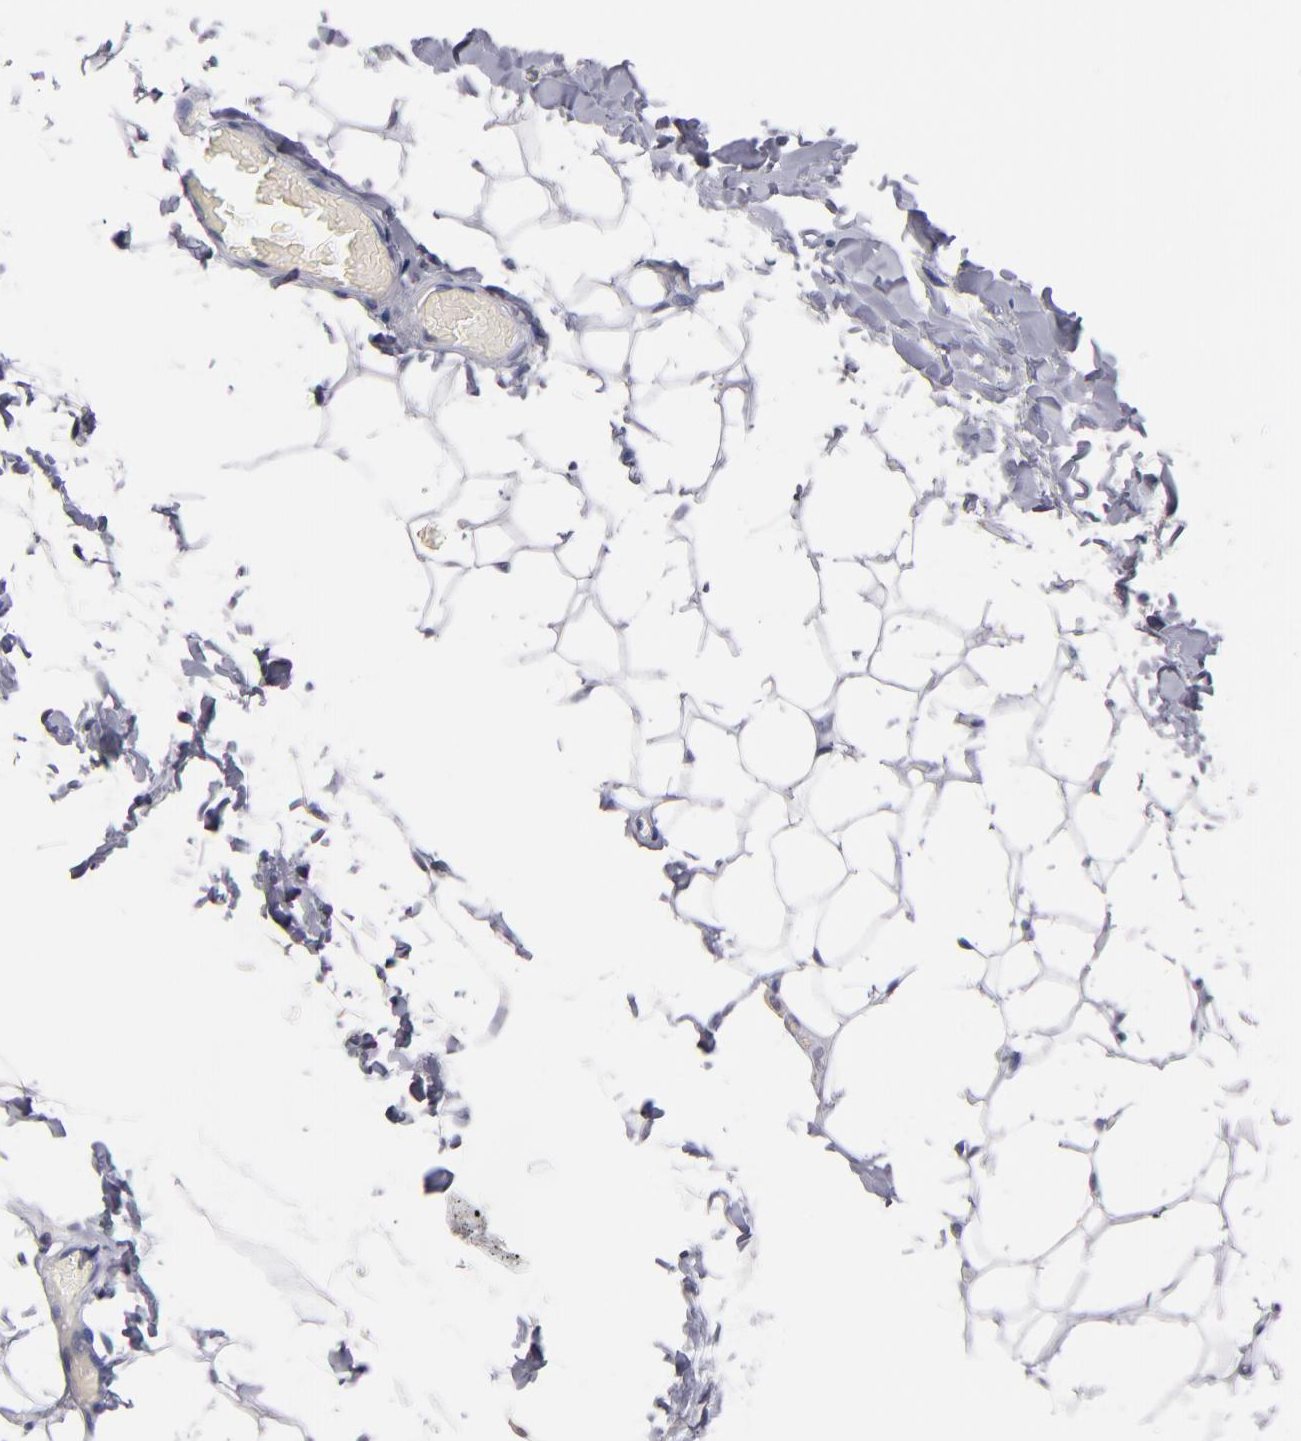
{"staining": {"intensity": "negative", "quantity": "none", "location": "none"}, "tissue": "adipose tissue", "cell_type": "Adipocytes", "image_type": "normal", "snomed": [{"axis": "morphology", "description": "Normal tissue, NOS"}, {"axis": "topography", "description": "Soft tissue"}], "caption": "Immunohistochemistry (IHC) image of benign adipose tissue: adipose tissue stained with DAB reveals no significant protein positivity in adipocytes.", "gene": "RAF1", "patient": {"sex": "male", "age": 26}}